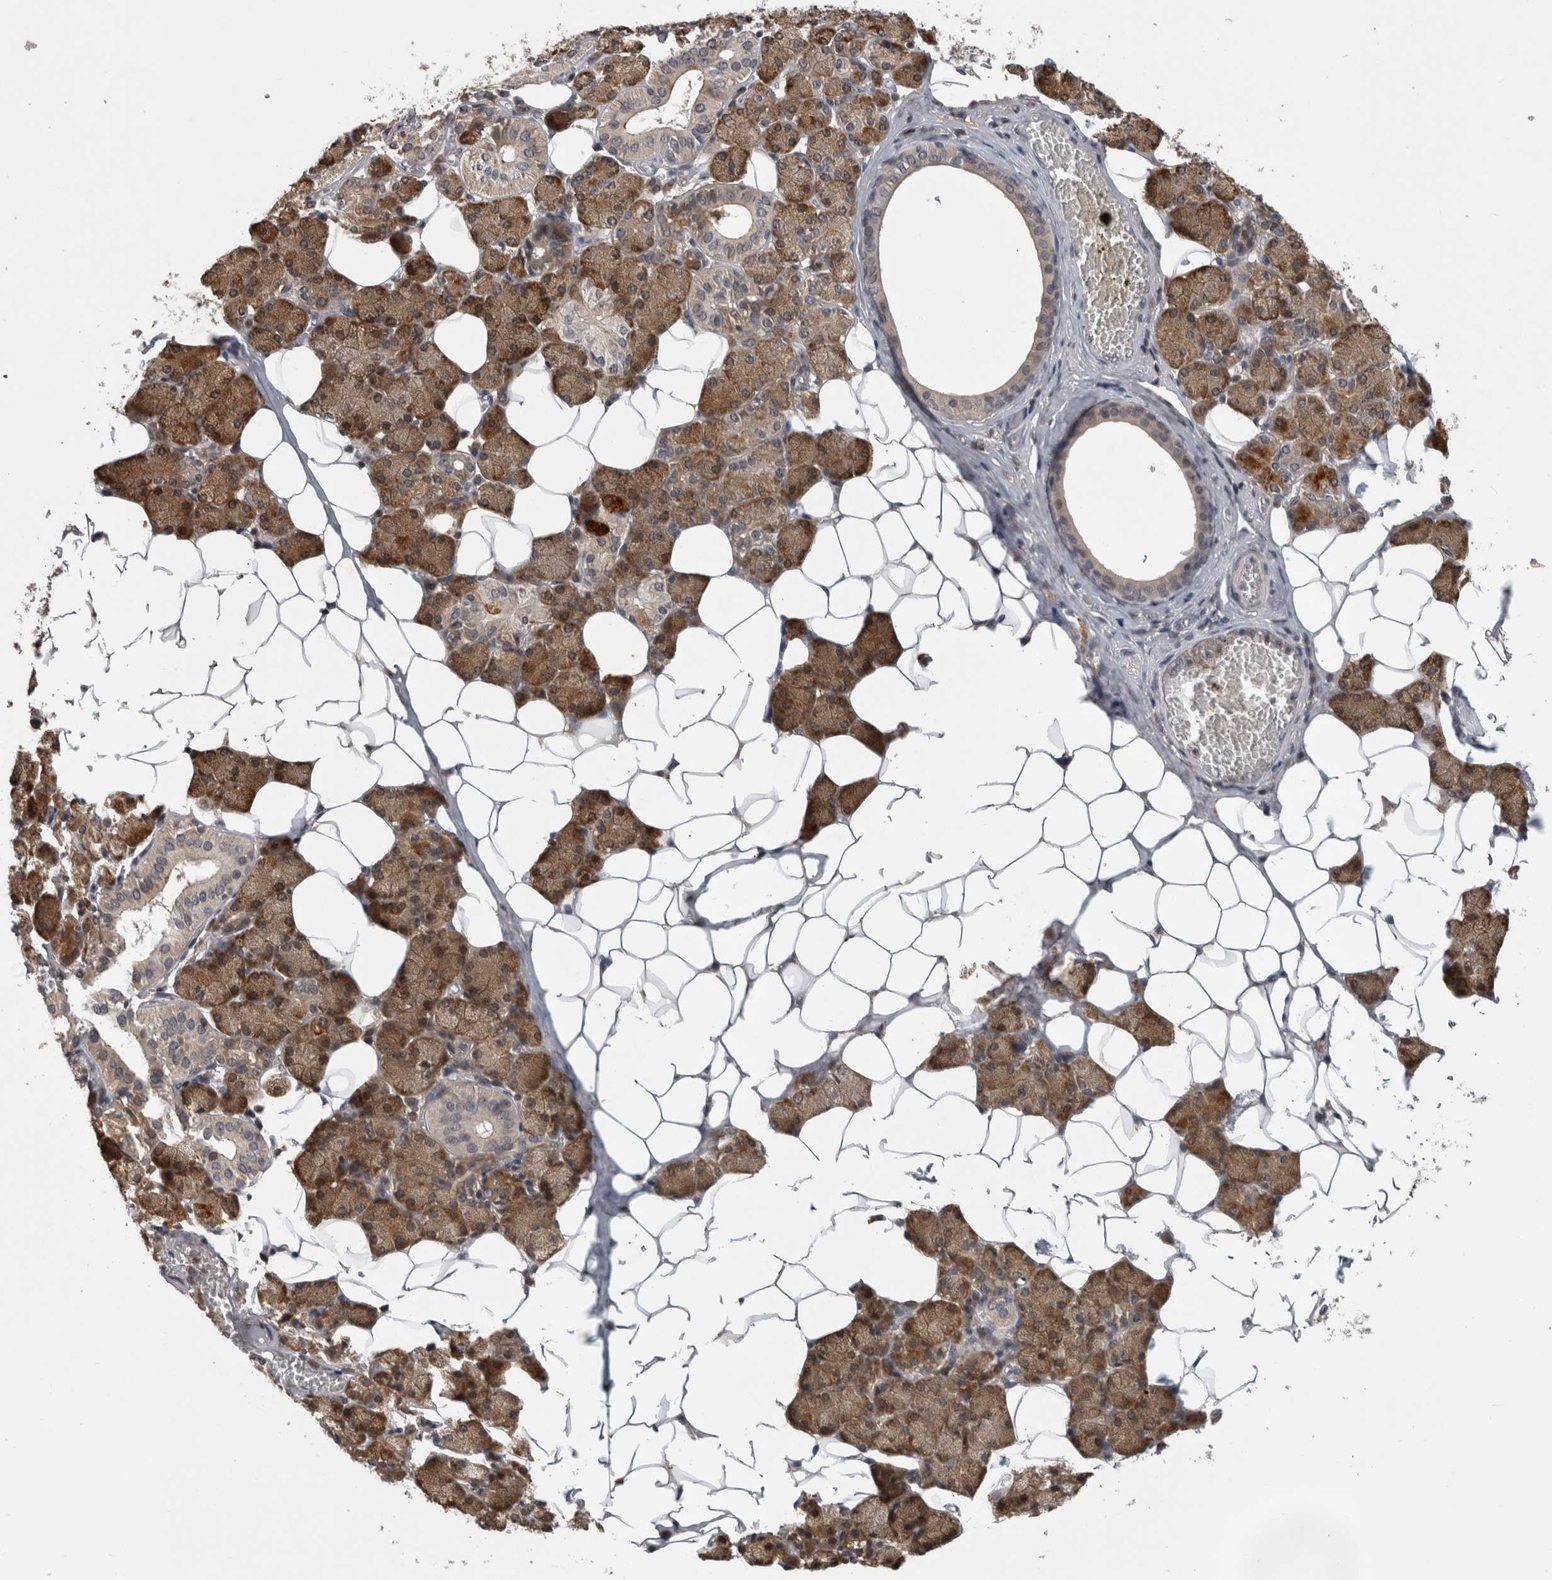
{"staining": {"intensity": "moderate", "quantity": "25%-75%", "location": "cytoplasmic/membranous"}, "tissue": "salivary gland", "cell_type": "Glandular cells", "image_type": "normal", "snomed": [{"axis": "morphology", "description": "Normal tissue, NOS"}, {"axis": "topography", "description": "Salivary gland"}], "caption": "High-power microscopy captured an IHC photomicrograph of unremarkable salivary gland, revealing moderate cytoplasmic/membranous expression in about 25%-75% of glandular cells.", "gene": "ZNF114", "patient": {"sex": "female", "age": 33}}